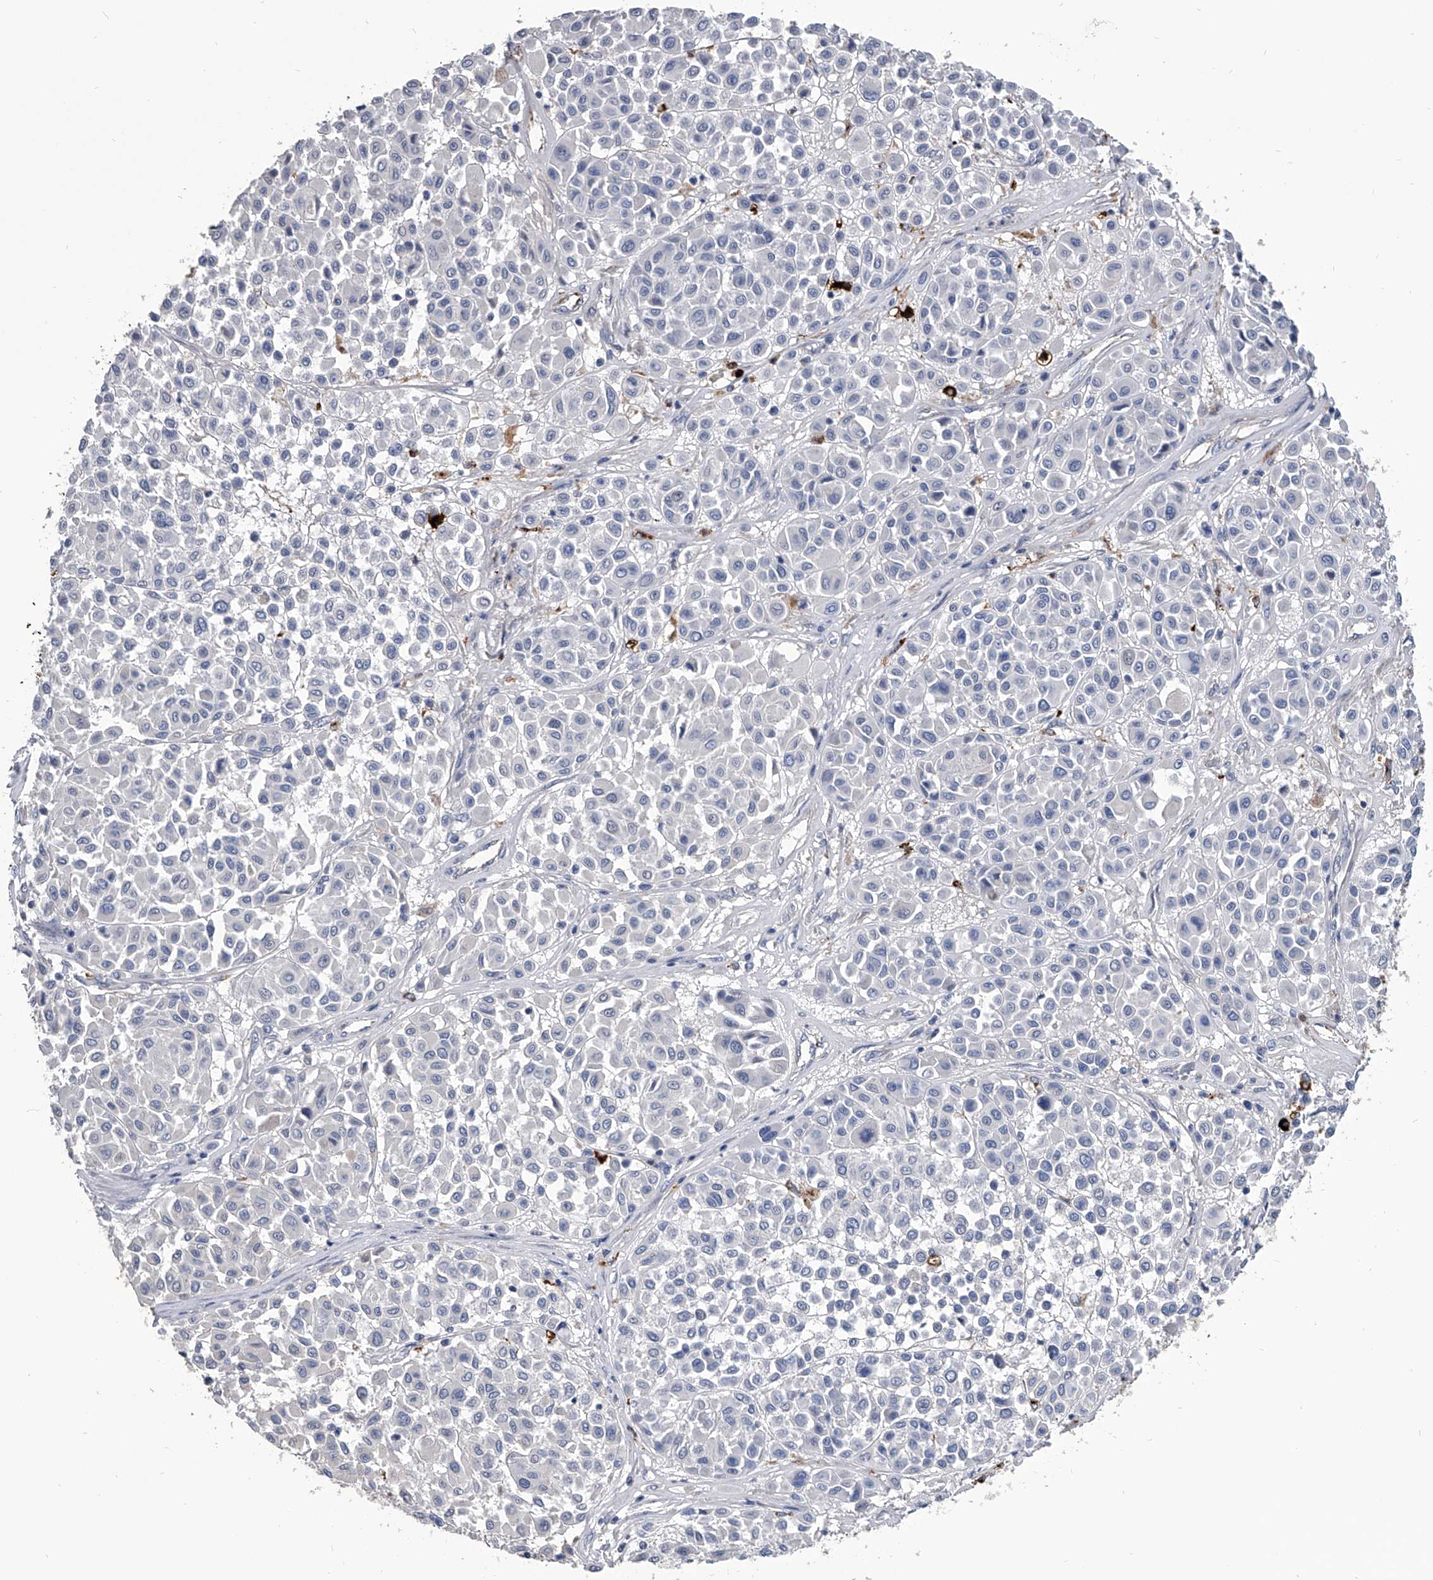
{"staining": {"intensity": "negative", "quantity": "none", "location": "none"}, "tissue": "melanoma", "cell_type": "Tumor cells", "image_type": "cancer", "snomed": [{"axis": "morphology", "description": "Malignant melanoma, Metastatic site"}, {"axis": "topography", "description": "Soft tissue"}], "caption": "Melanoma was stained to show a protein in brown. There is no significant staining in tumor cells.", "gene": "SPP1", "patient": {"sex": "male", "age": 41}}